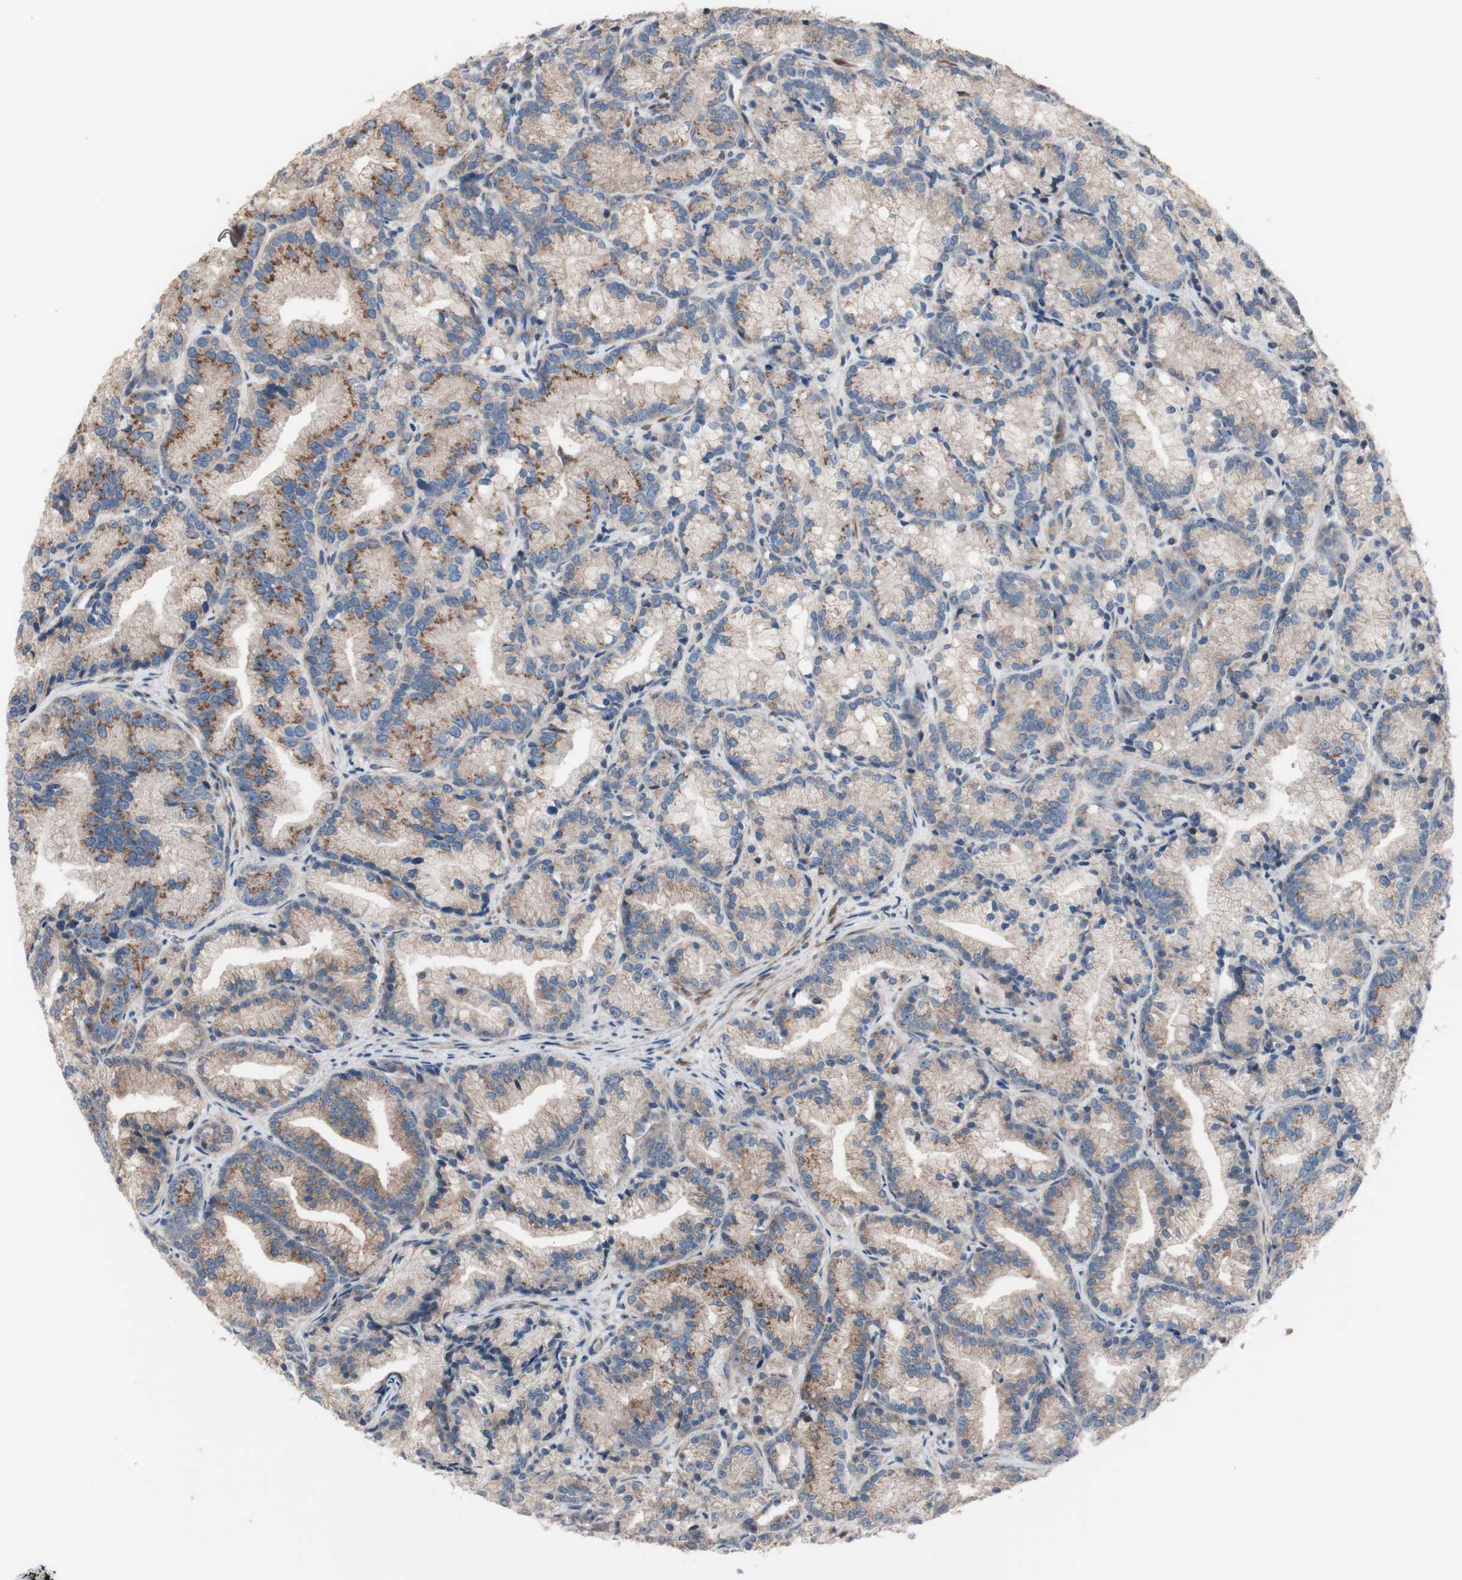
{"staining": {"intensity": "weak", "quantity": ">75%", "location": "cytoplasmic/membranous"}, "tissue": "prostate cancer", "cell_type": "Tumor cells", "image_type": "cancer", "snomed": [{"axis": "morphology", "description": "Adenocarcinoma, Low grade"}, {"axis": "topography", "description": "Prostate"}], "caption": "Weak cytoplasmic/membranous expression for a protein is identified in about >75% of tumor cells of prostate cancer (low-grade adenocarcinoma) using immunohistochemistry (IHC).", "gene": "COPB1", "patient": {"sex": "male", "age": 89}}